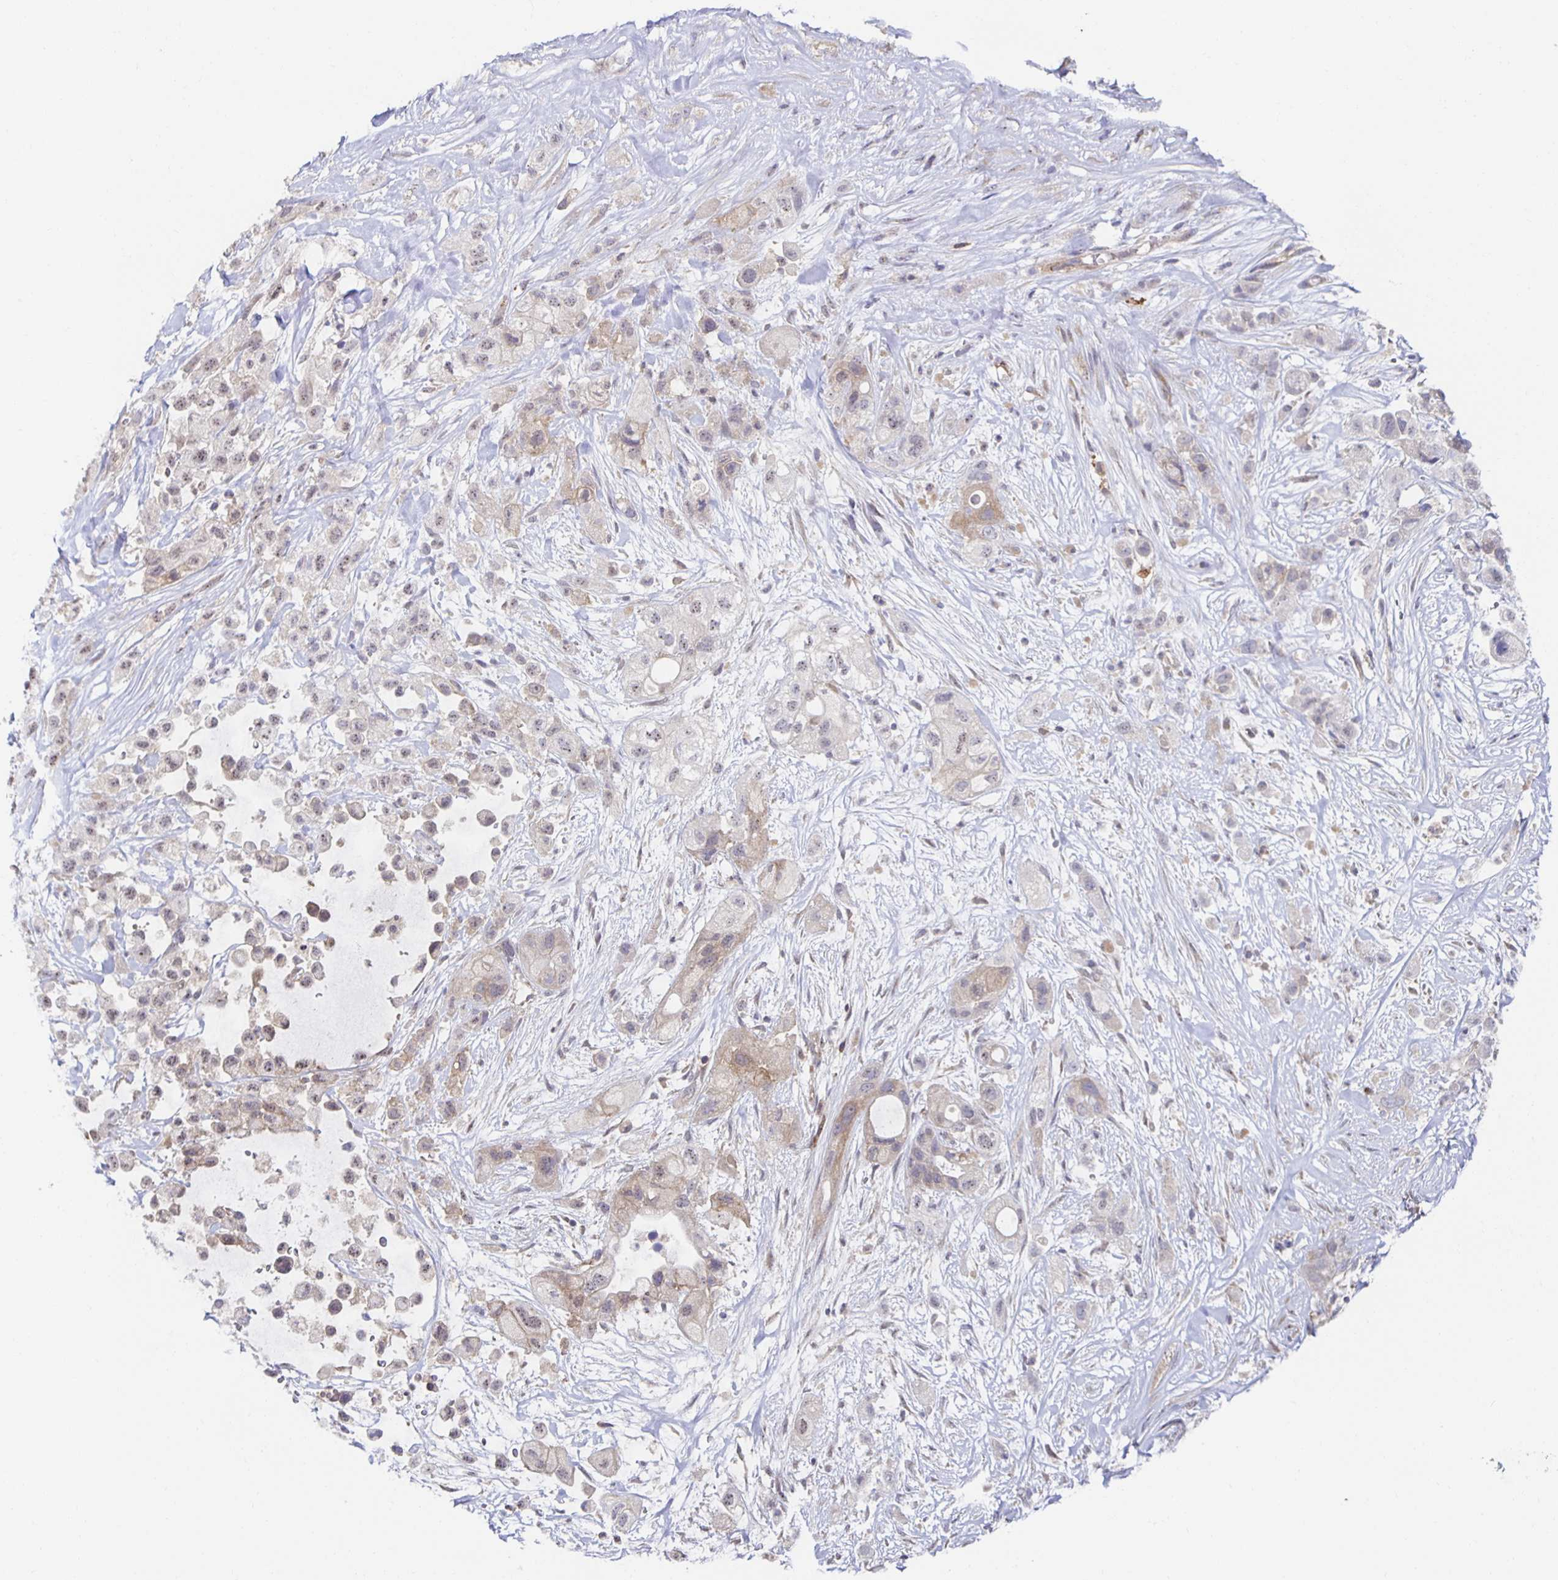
{"staining": {"intensity": "weak", "quantity": "25%-75%", "location": "cytoplasmic/membranous"}, "tissue": "pancreatic cancer", "cell_type": "Tumor cells", "image_type": "cancer", "snomed": [{"axis": "morphology", "description": "Adenocarcinoma, NOS"}, {"axis": "topography", "description": "Pancreas"}], "caption": "This is a micrograph of IHC staining of pancreatic cancer, which shows weak expression in the cytoplasmic/membranous of tumor cells.", "gene": "BAD", "patient": {"sex": "male", "age": 44}}